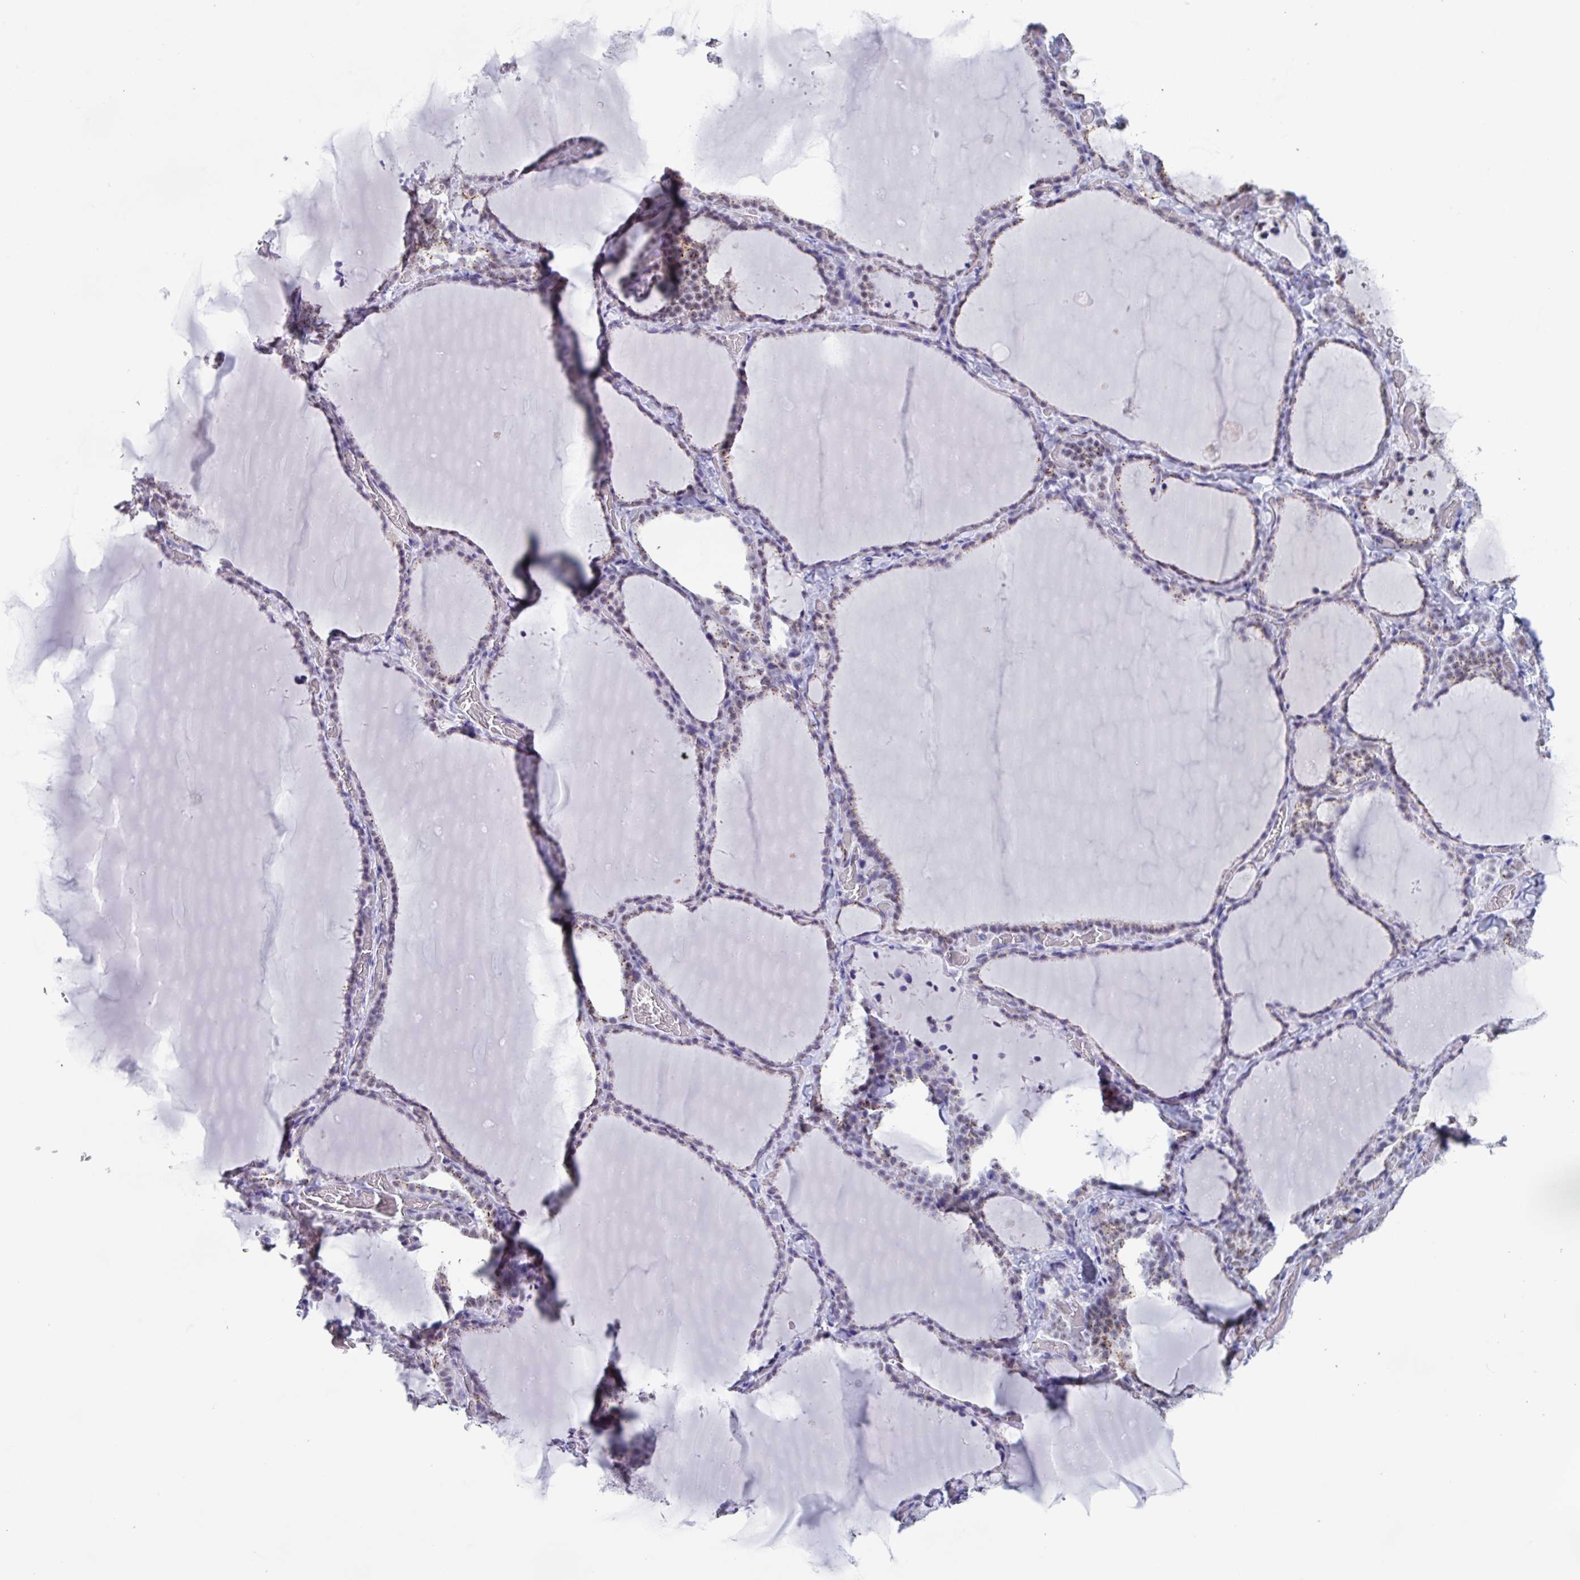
{"staining": {"intensity": "weak", "quantity": "<25%", "location": "cytoplasmic/membranous"}, "tissue": "thyroid gland", "cell_type": "Glandular cells", "image_type": "normal", "snomed": [{"axis": "morphology", "description": "Normal tissue, NOS"}, {"axis": "topography", "description": "Thyroid gland"}], "caption": "IHC image of normal human thyroid gland stained for a protein (brown), which reveals no expression in glandular cells.", "gene": "PUF60", "patient": {"sex": "female", "age": 22}}